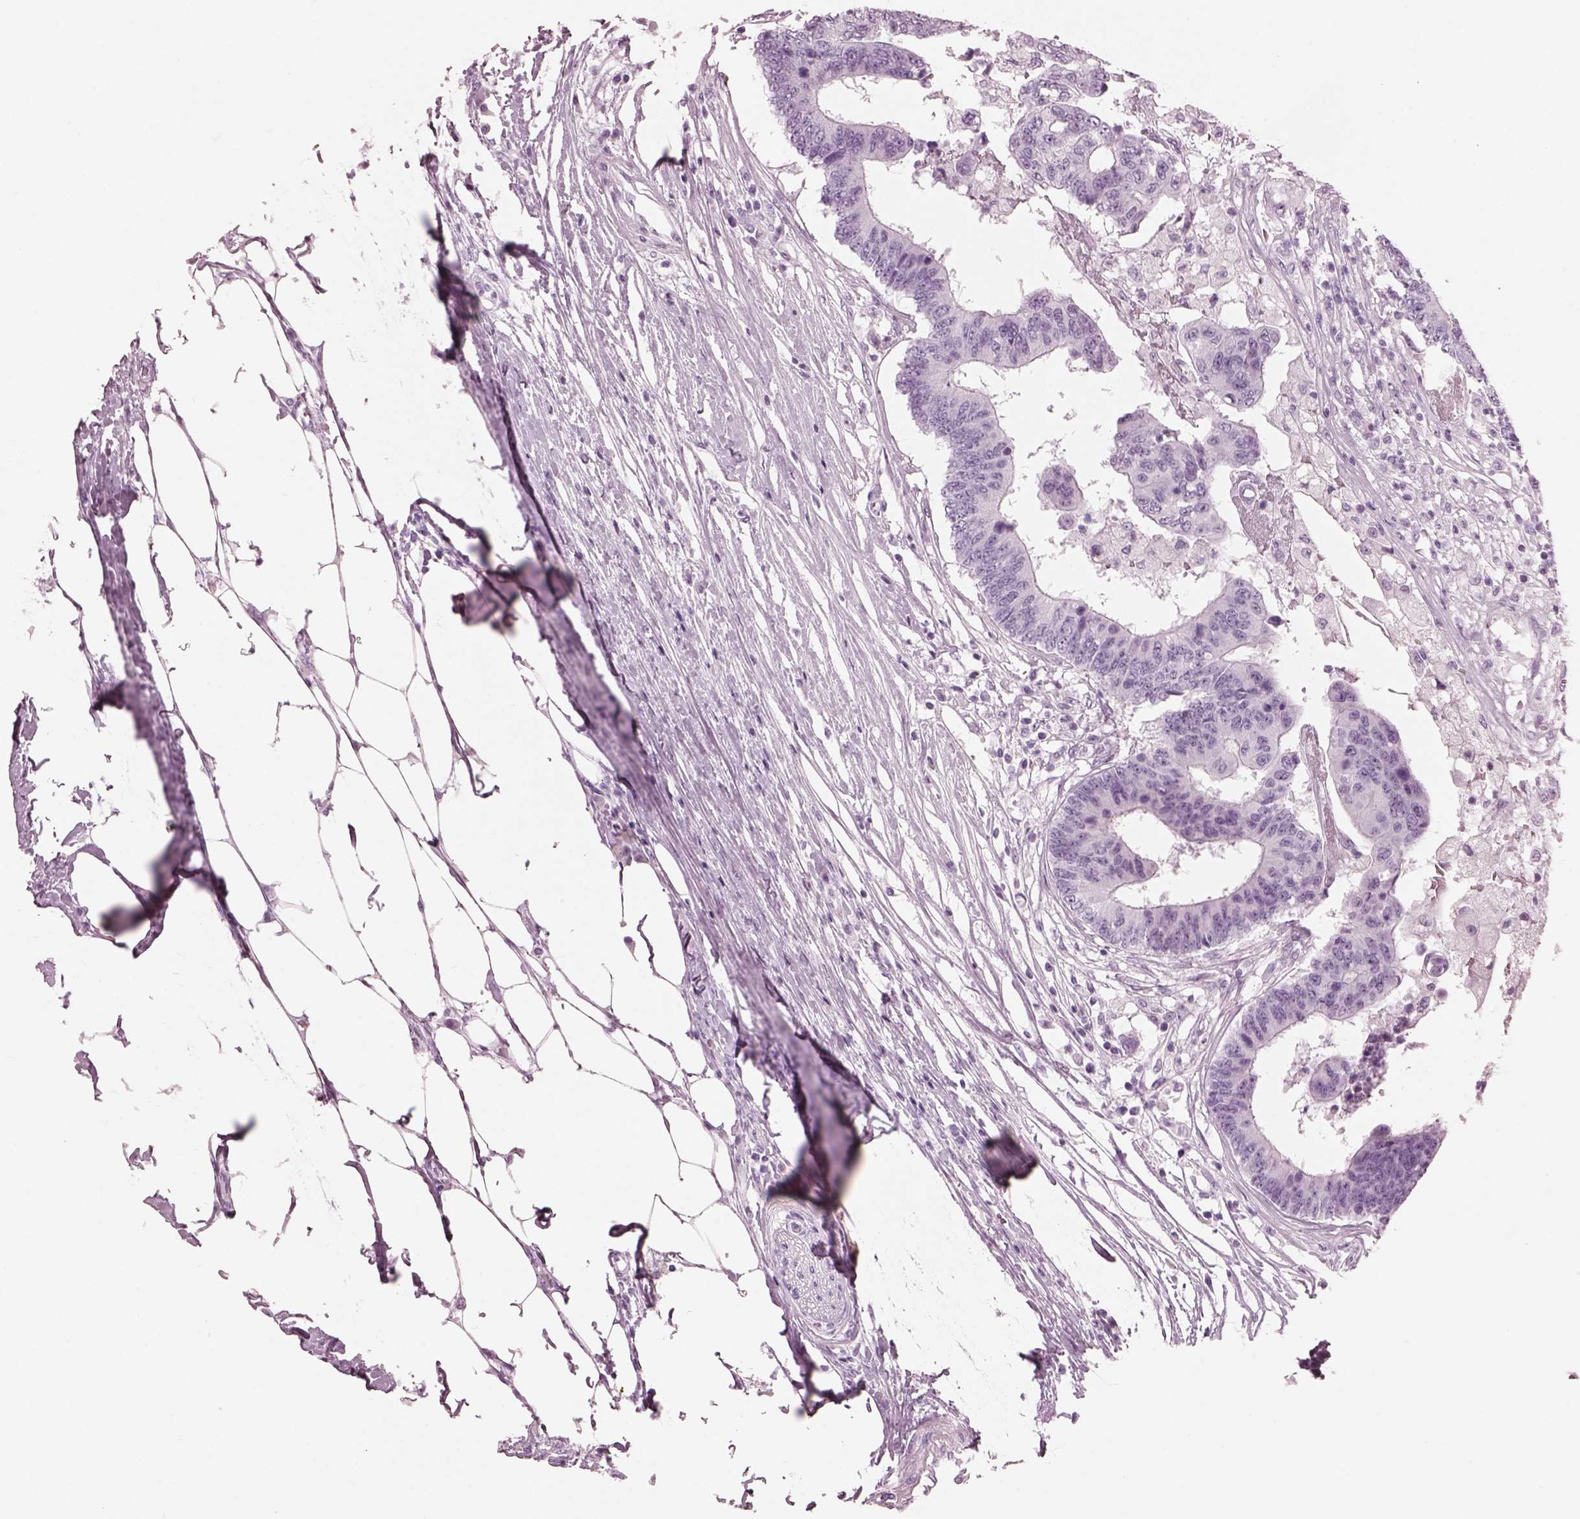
{"staining": {"intensity": "negative", "quantity": "none", "location": "none"}, "tissue": "colorectal cancer", "cell_type": "Tumor cells", "image_type": "cancer", "snomed": [{"axis": "morphology", "description": "Adenocarcinoma, NOS"}, {"axis": "topography", "description": "Colon"}], "caption": "A photomicrograph of adenocarcinoma (colorectal) stained for a protein reveals no brown staining in tumor cells.", "gene": "HYDIN", "patient": {"sex": "female", "age": 48}}